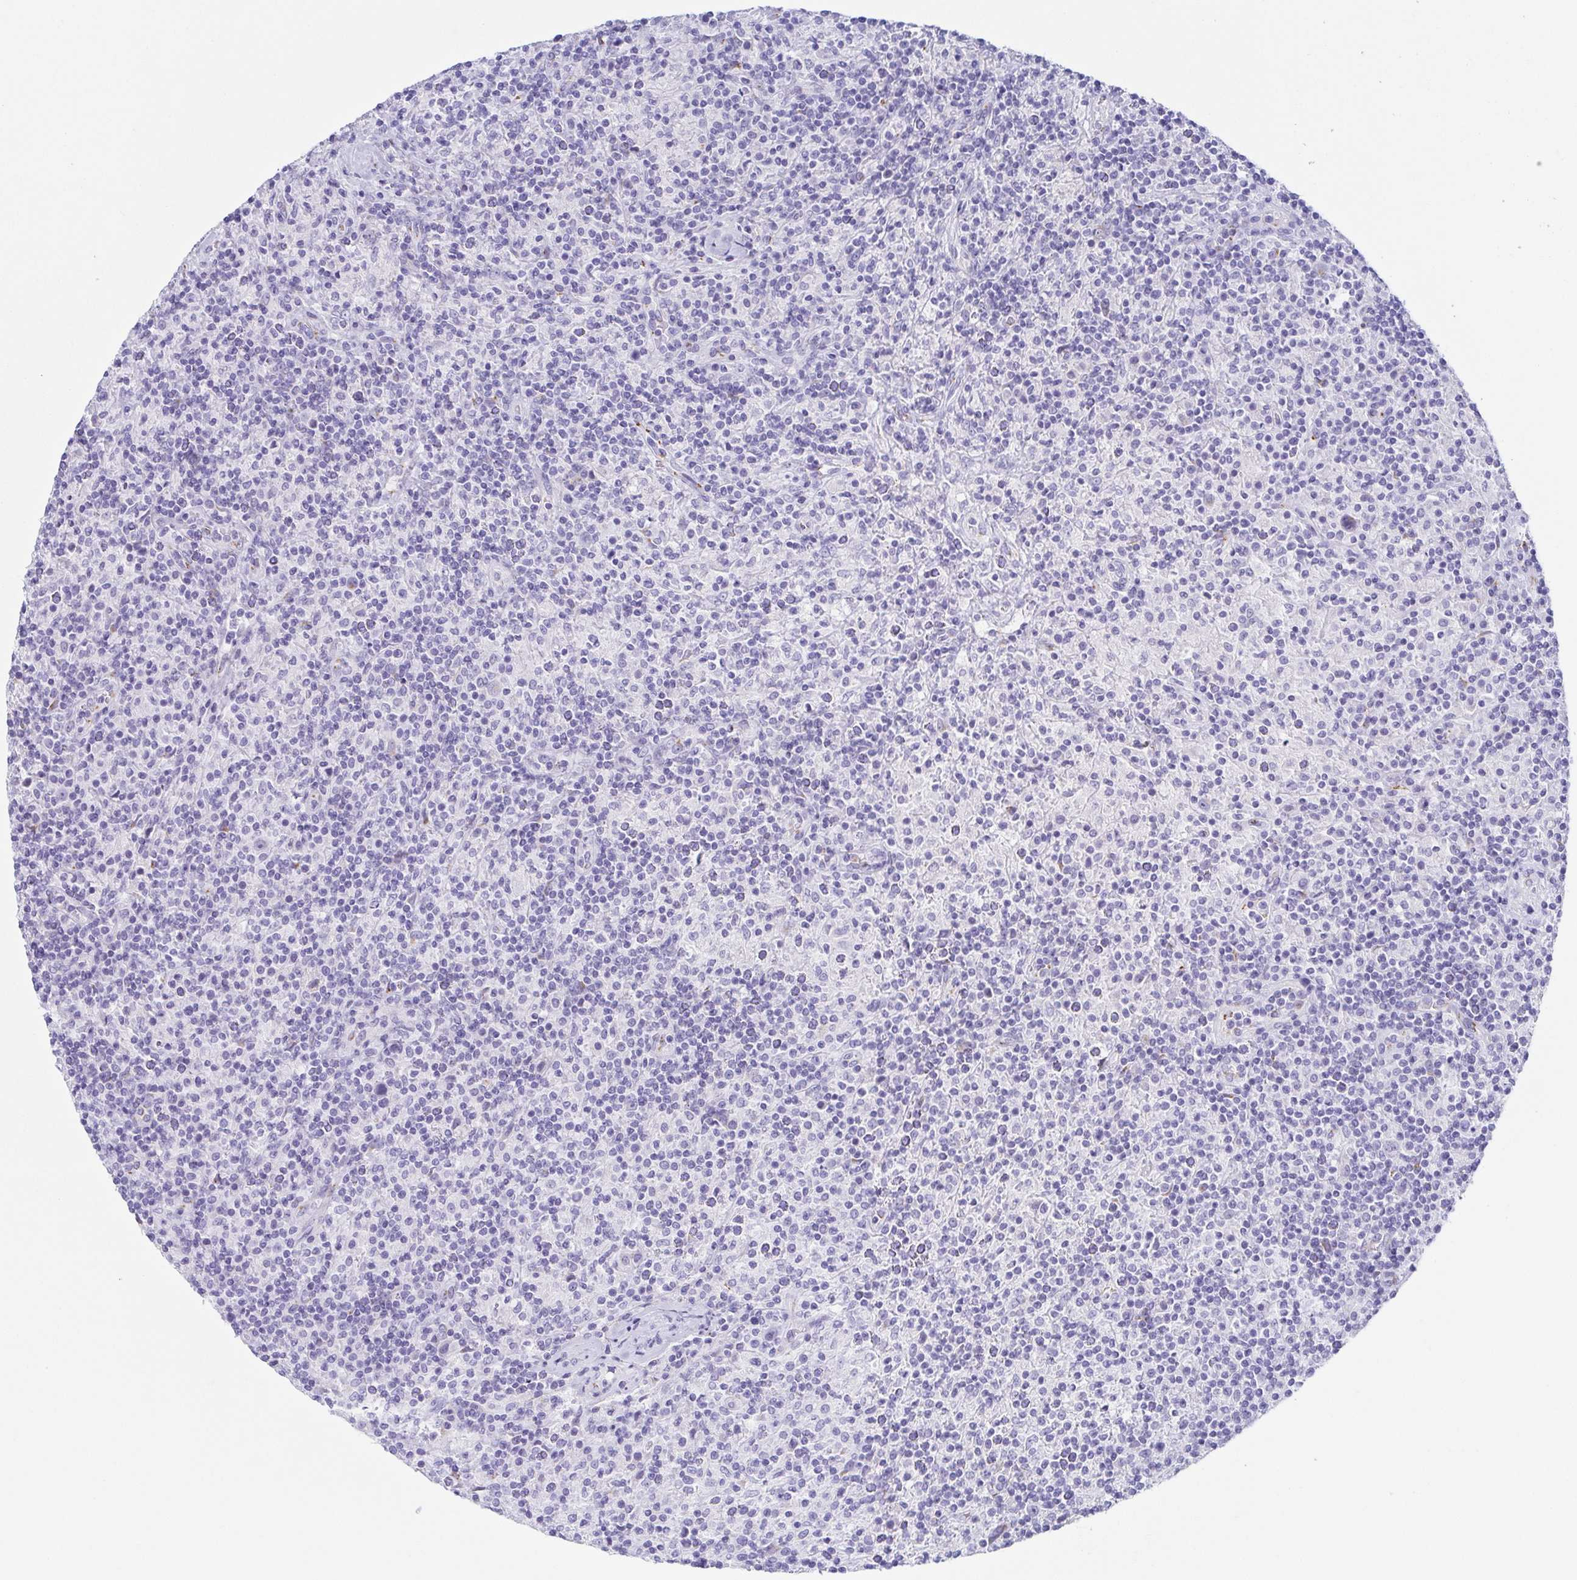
{"staining": {"intensity": "negative", "quantity": "none", "location": "none"}, "tissue": "lymphoma", "cell_type": "Tumor cells", "image_type": "cancer", "snomed": [{"axis": "morphology", "description": "Hodgkin's disease, NOS"}, {"axis": "topography", "description": "Lymph node"}], "caption": "High magnification brightfield microscopy of lymphoma stained with DAB (brown) and counterstained with hematoxylin (blue): tumor cells show no significant staining.", "gene": "LDLRAD1", "patient": {"sex": "male", "age": 70}}